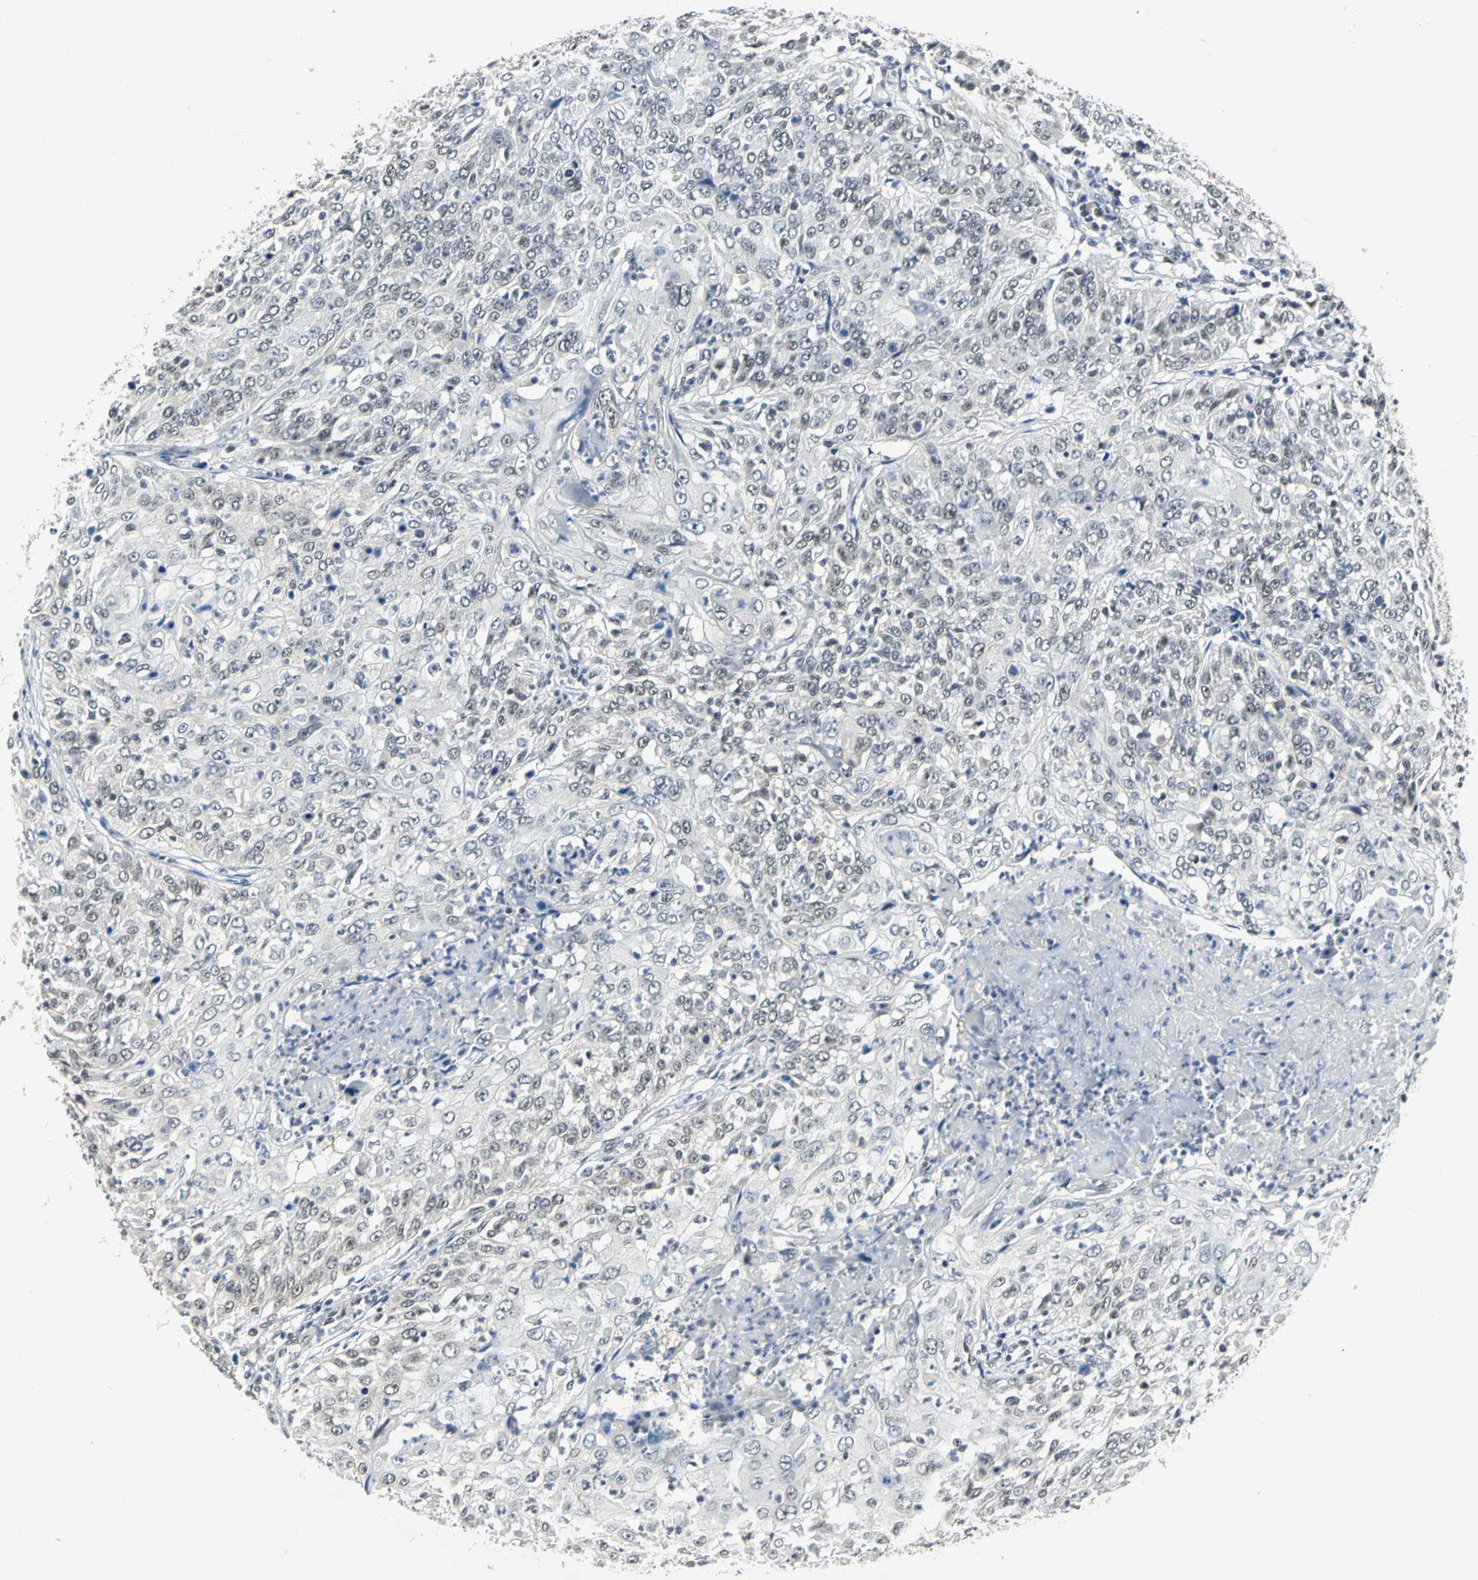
{"staining": {"intensity": "negative", "quantity": "none", "location": "none"}, "tissue": "cervical cancer", "cell_type": "Tumor cells", "image_type": "cancer", "snomed": [{"axis": "morphology", "description": "Squamous cell carcinoma, NOS"}, {"axis": "topography", "description": "Cervix"}], "caption": "High power microscopy histopathology image of an immunohistochemistry (IHC) image of cervical cancer, revealing no significant positivity in tumor cells.", "gene": "MTA1", "patient": {"sex": "female", "age": 39}}